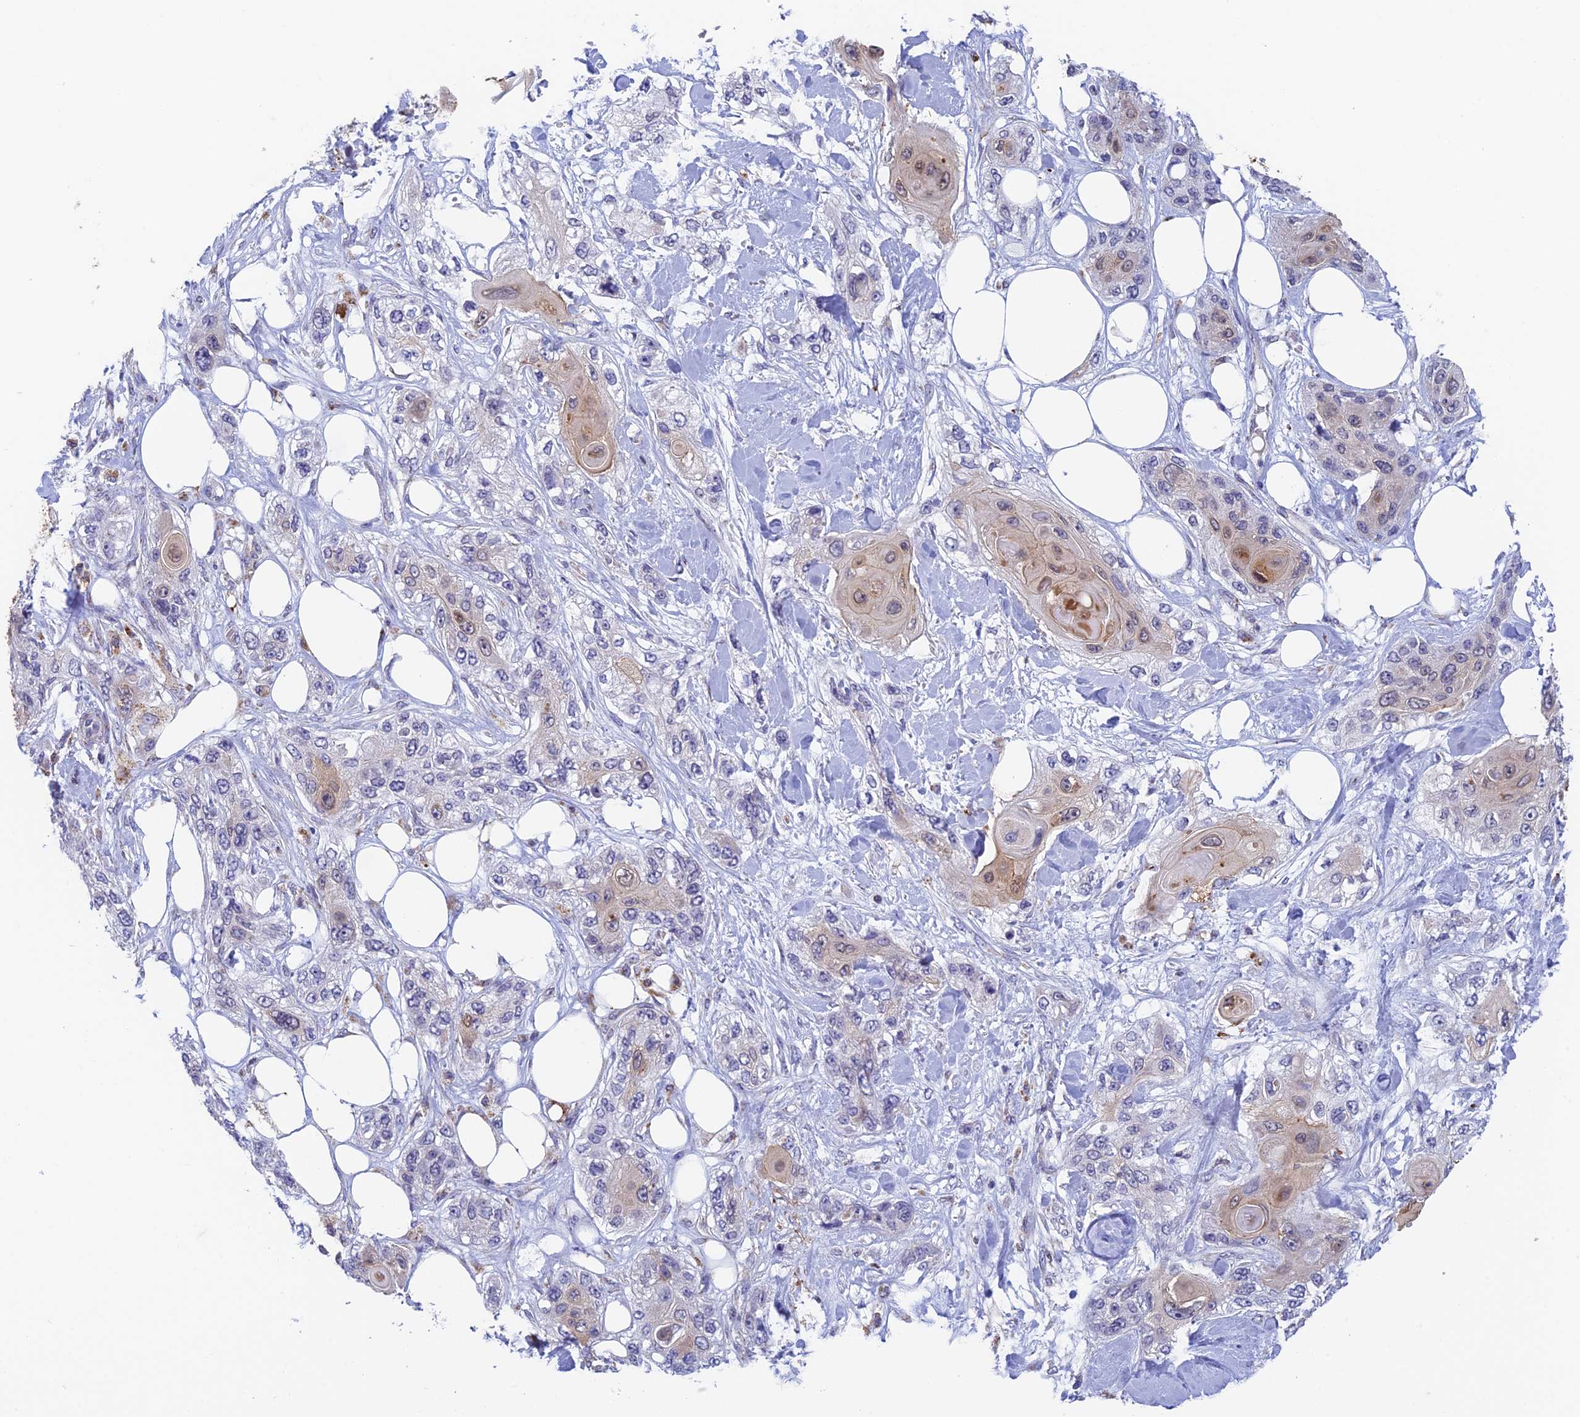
{"staining": {"intensity": "weak", "quantity": "25%-75%", "location": "cytoplasmic/membranous,nuclear"}, "tissue": "skin cancer", "cell_type": "Tumor cells", "image_type": "cancer", "snomed": [{"axis": "morphology", "description": "Normal tissue, NOS"}, {"axis": "morphology", "description": "Squamous cell carcinoma, NOS"}, {"axis": "topography", "description": "Skin"}], "caption": "A micrograph of human skin squamous cell carcinoma stained for a protein displays weak cytoplasmic/membranous and nuclear brown staining in tumor cells.", "gene": "REXO5", "patient": {"sex": "male", "age": 72}}